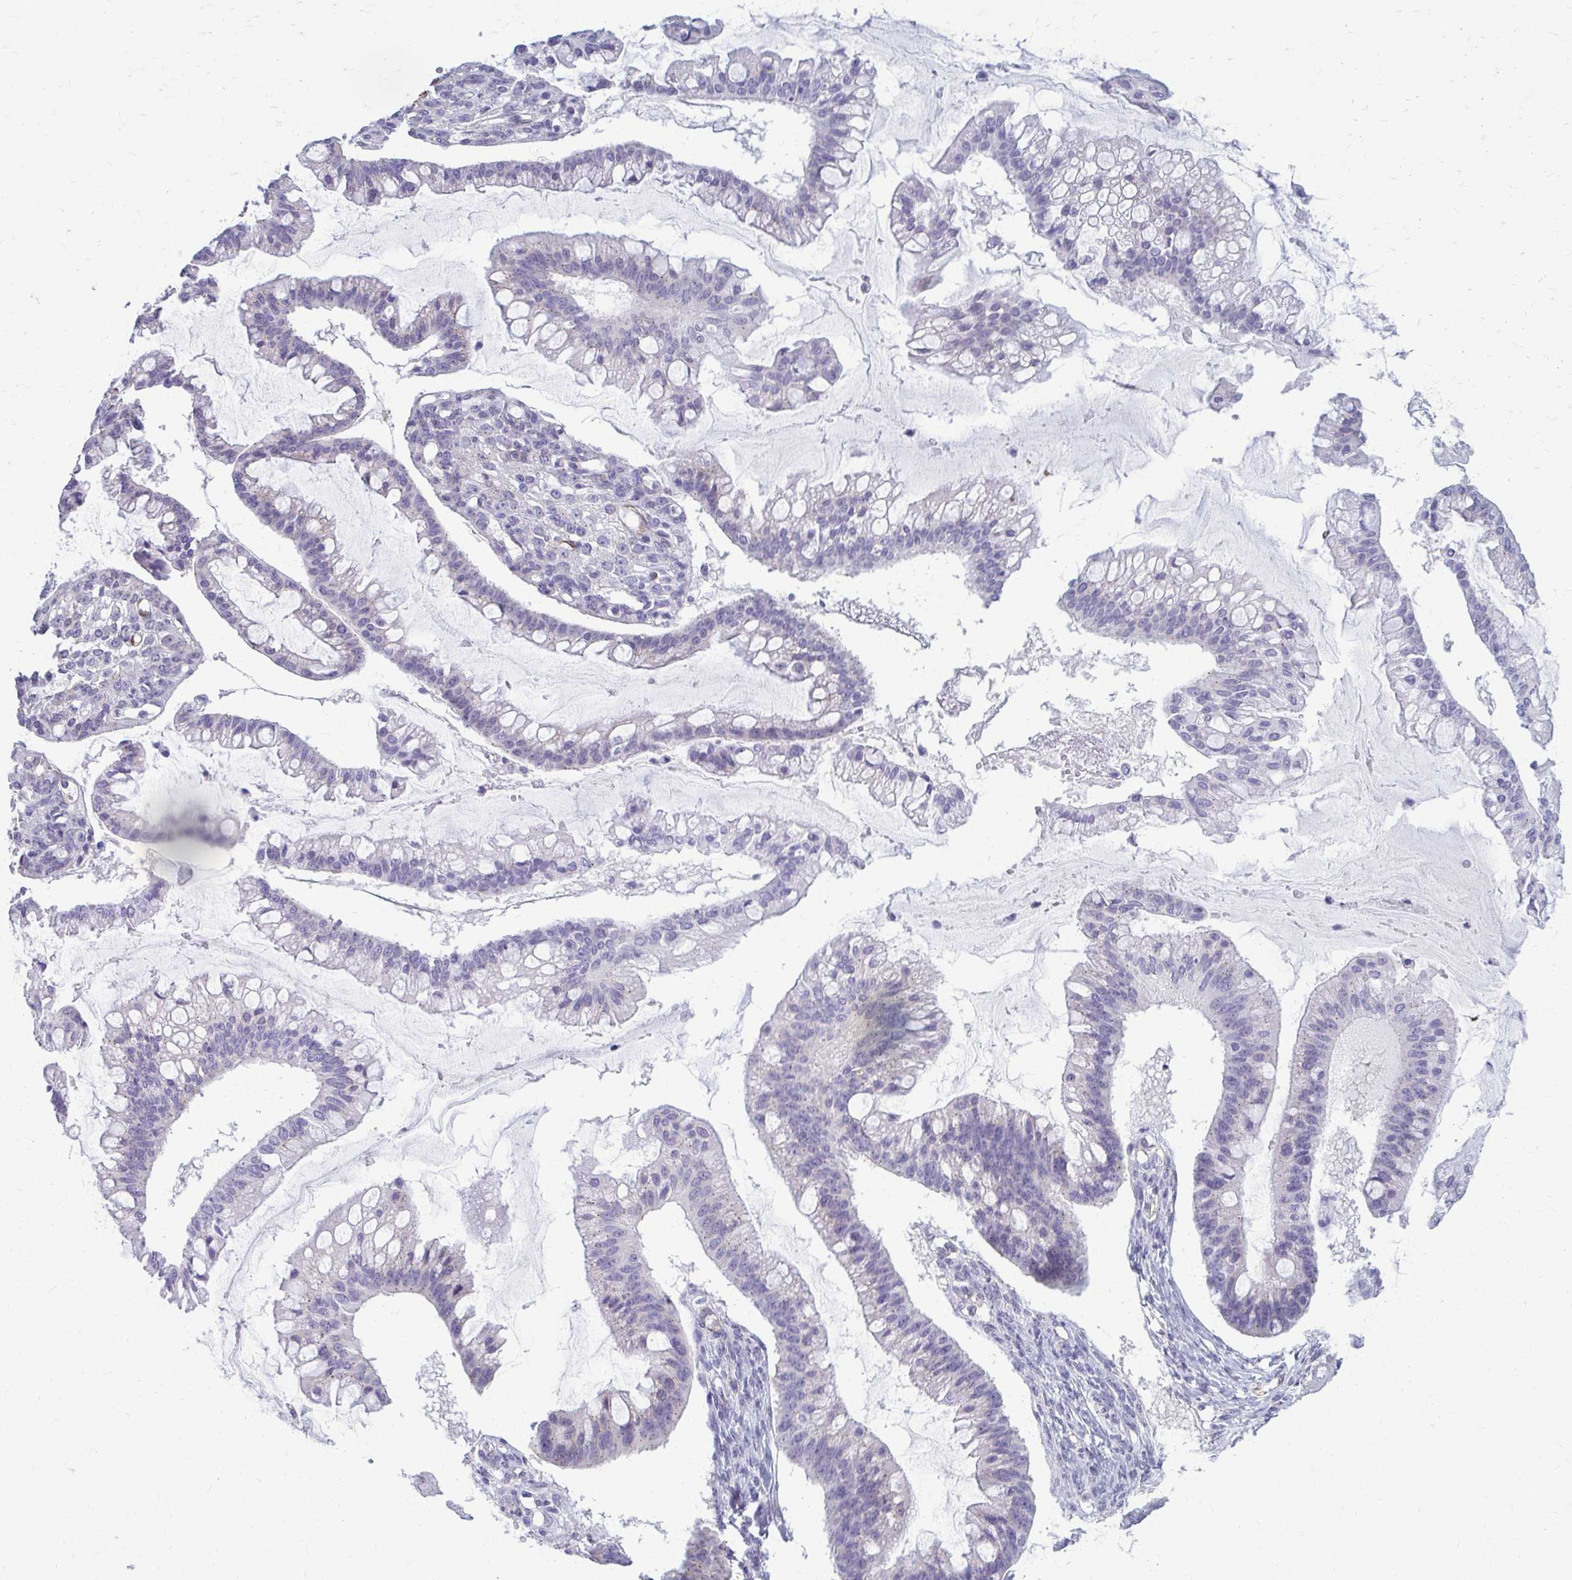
{"staining": {"intensity": "negative", "quantity": "none", "location": "none"}, "tissue": "ovarian cancer", "cell_type": "Tumor cells", "image_type": "cancer", "snomed": [{"axis": "morphology", "description": "Cystadenocarcinoma, mucinous, NOS"}, {"axis": "topography", "description": "Ovary"}], "caption": "Micrograph shows no protein positivity in tumor cells of mucinous cystadenocarcinoma (ovarian) tissue. (DAB immunohistochemistry, high magnification).", "gene": "DEPP1", "patient": {"sex": "female", "age": 73}}